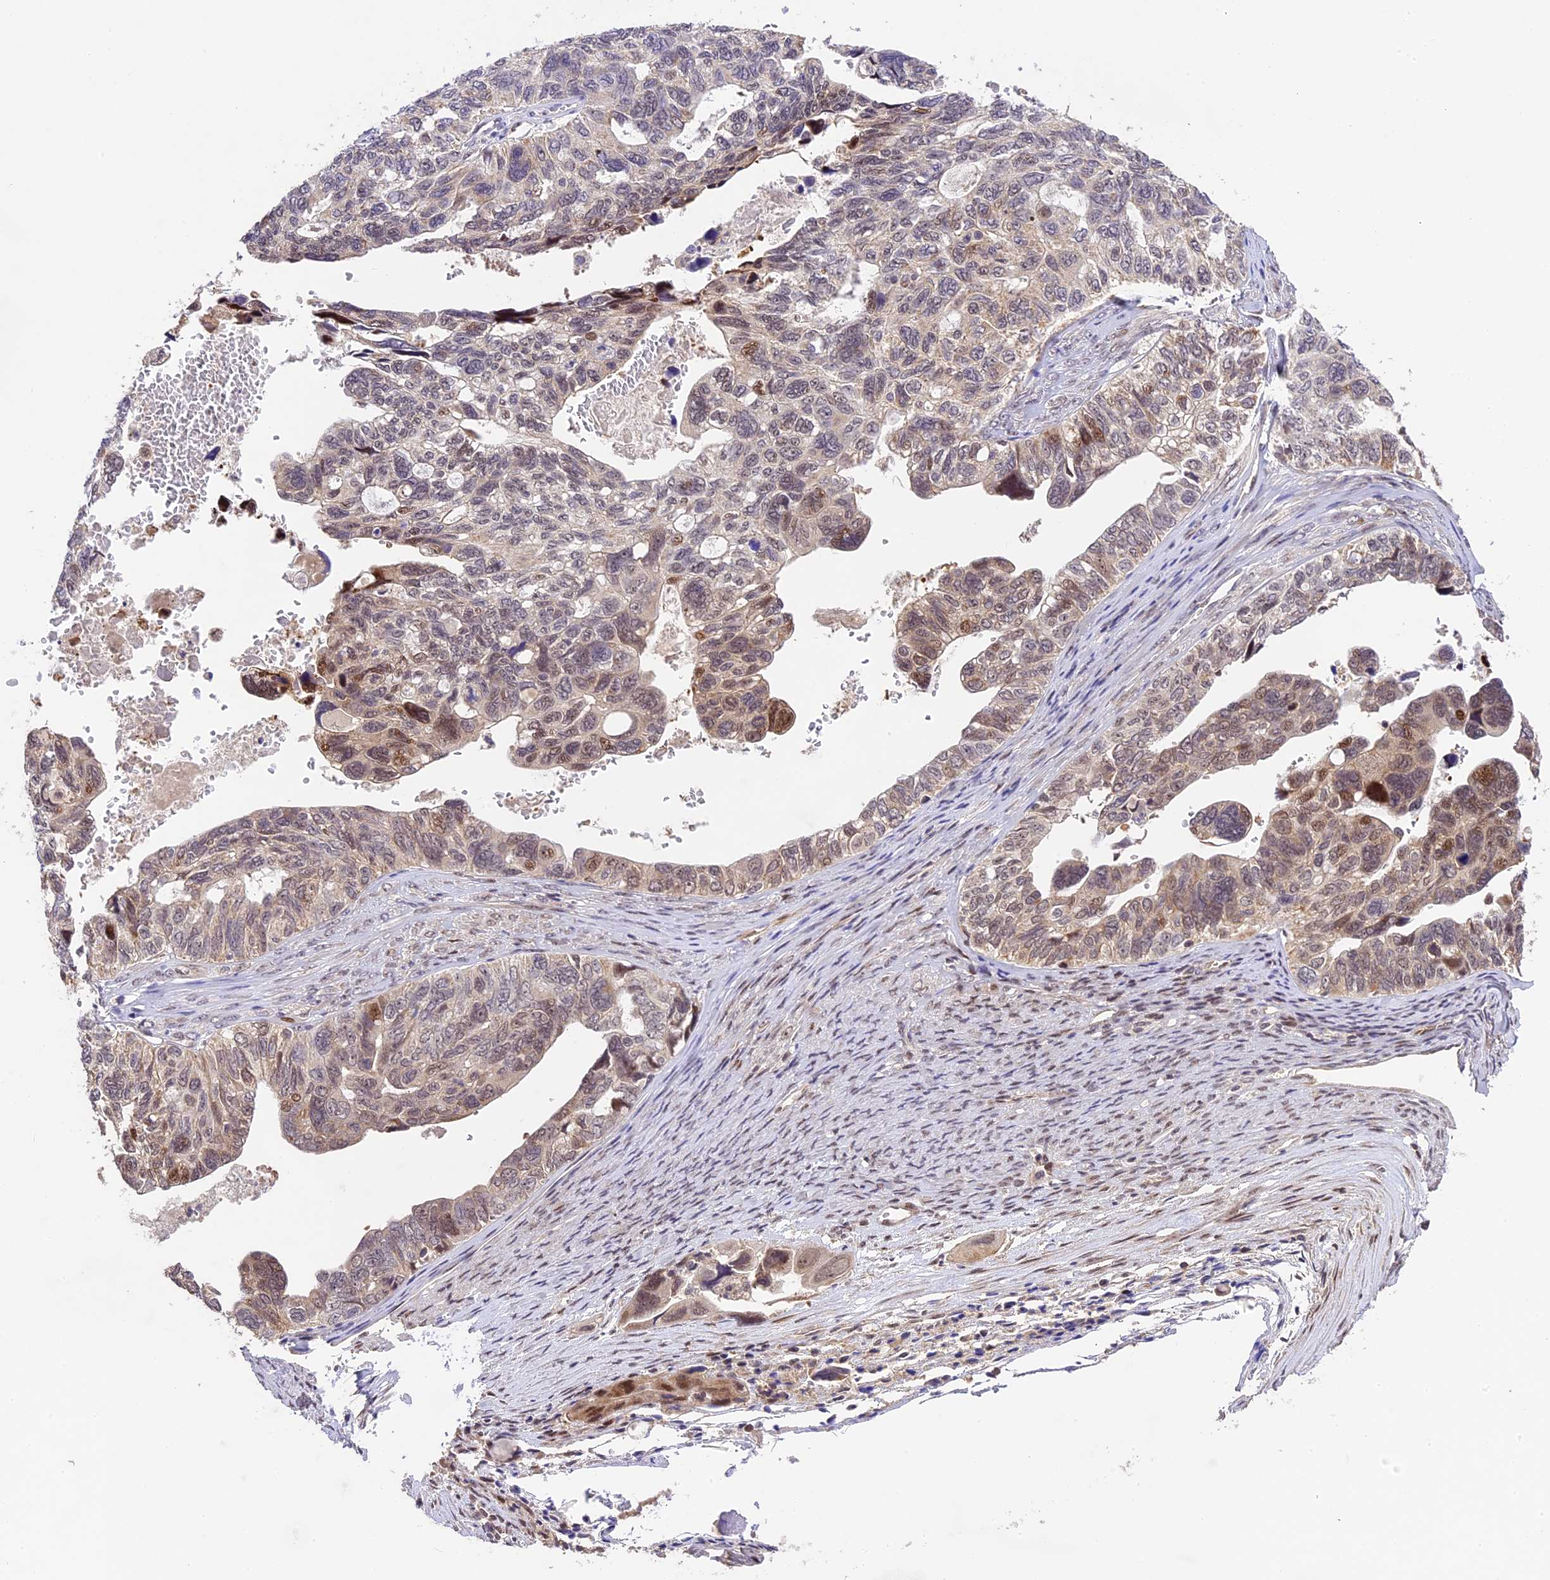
{"staining": {"intensity": "moderate", "quantity": "<25%", "location": "nuclear"}, "tissue": "ovarian cancer", "cell_type": "Tumor cells", "image_type": "cancer", "snomed": [{"axis": "morphology", "description": "Cystadenocarcinoma, serous, NOS"}, {"axis": "topography", "description": "Ovary"}], "caption": "IHC of human ovarian serous cystadenocarcinoma shows low levels of moderate nuclear expression in about <25% of tumor cells. The protein of interest is stained brown, and the nuclei are stained in blue (DAB (3,3'-diaminobenzidine) IHC with brightfield microscopy, high magnification).", "gene": "ZAR1L", "patient": {"sex": "female", "age": 79}}